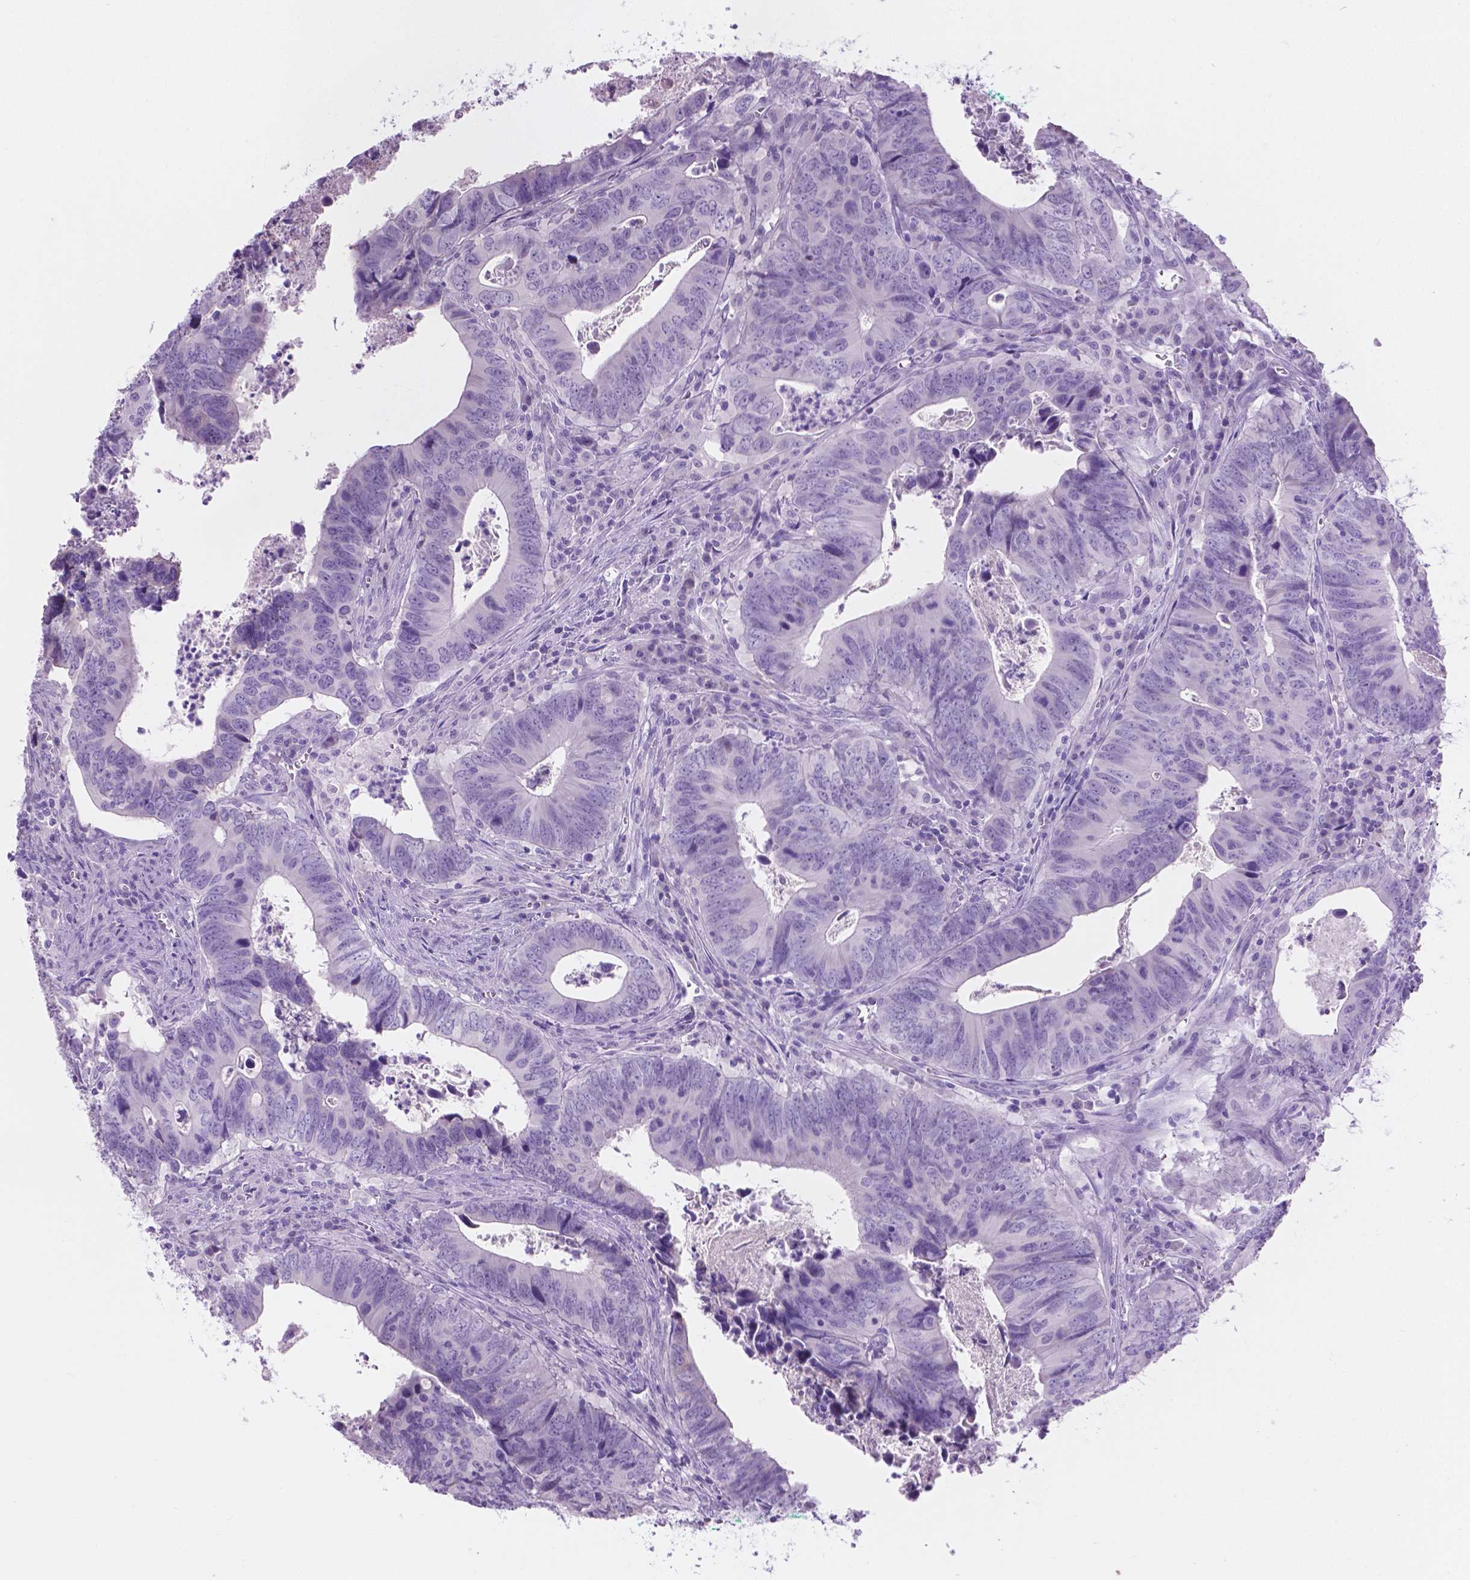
{"staining": {"intensity": "negative", "quantity": "none", "location": "none"}, "tissue": "colorectal cancer", "cell_type": "Tumor cells", "image_type": "cancer", "snomed": [{"axis": "morphology", "description": "Adenocarcinoma, NOS"}, {"axis": "topography", "description": "Colon"}], "caption": "DAB (3,3'-diaminobenzidine) immunohistochemical staining of colorectal cancer (adenocarcinoma) shows no significant expression in tumor cells.", "gene": "GRIN2B", "patient": {"sex": "female", "age": 82}}